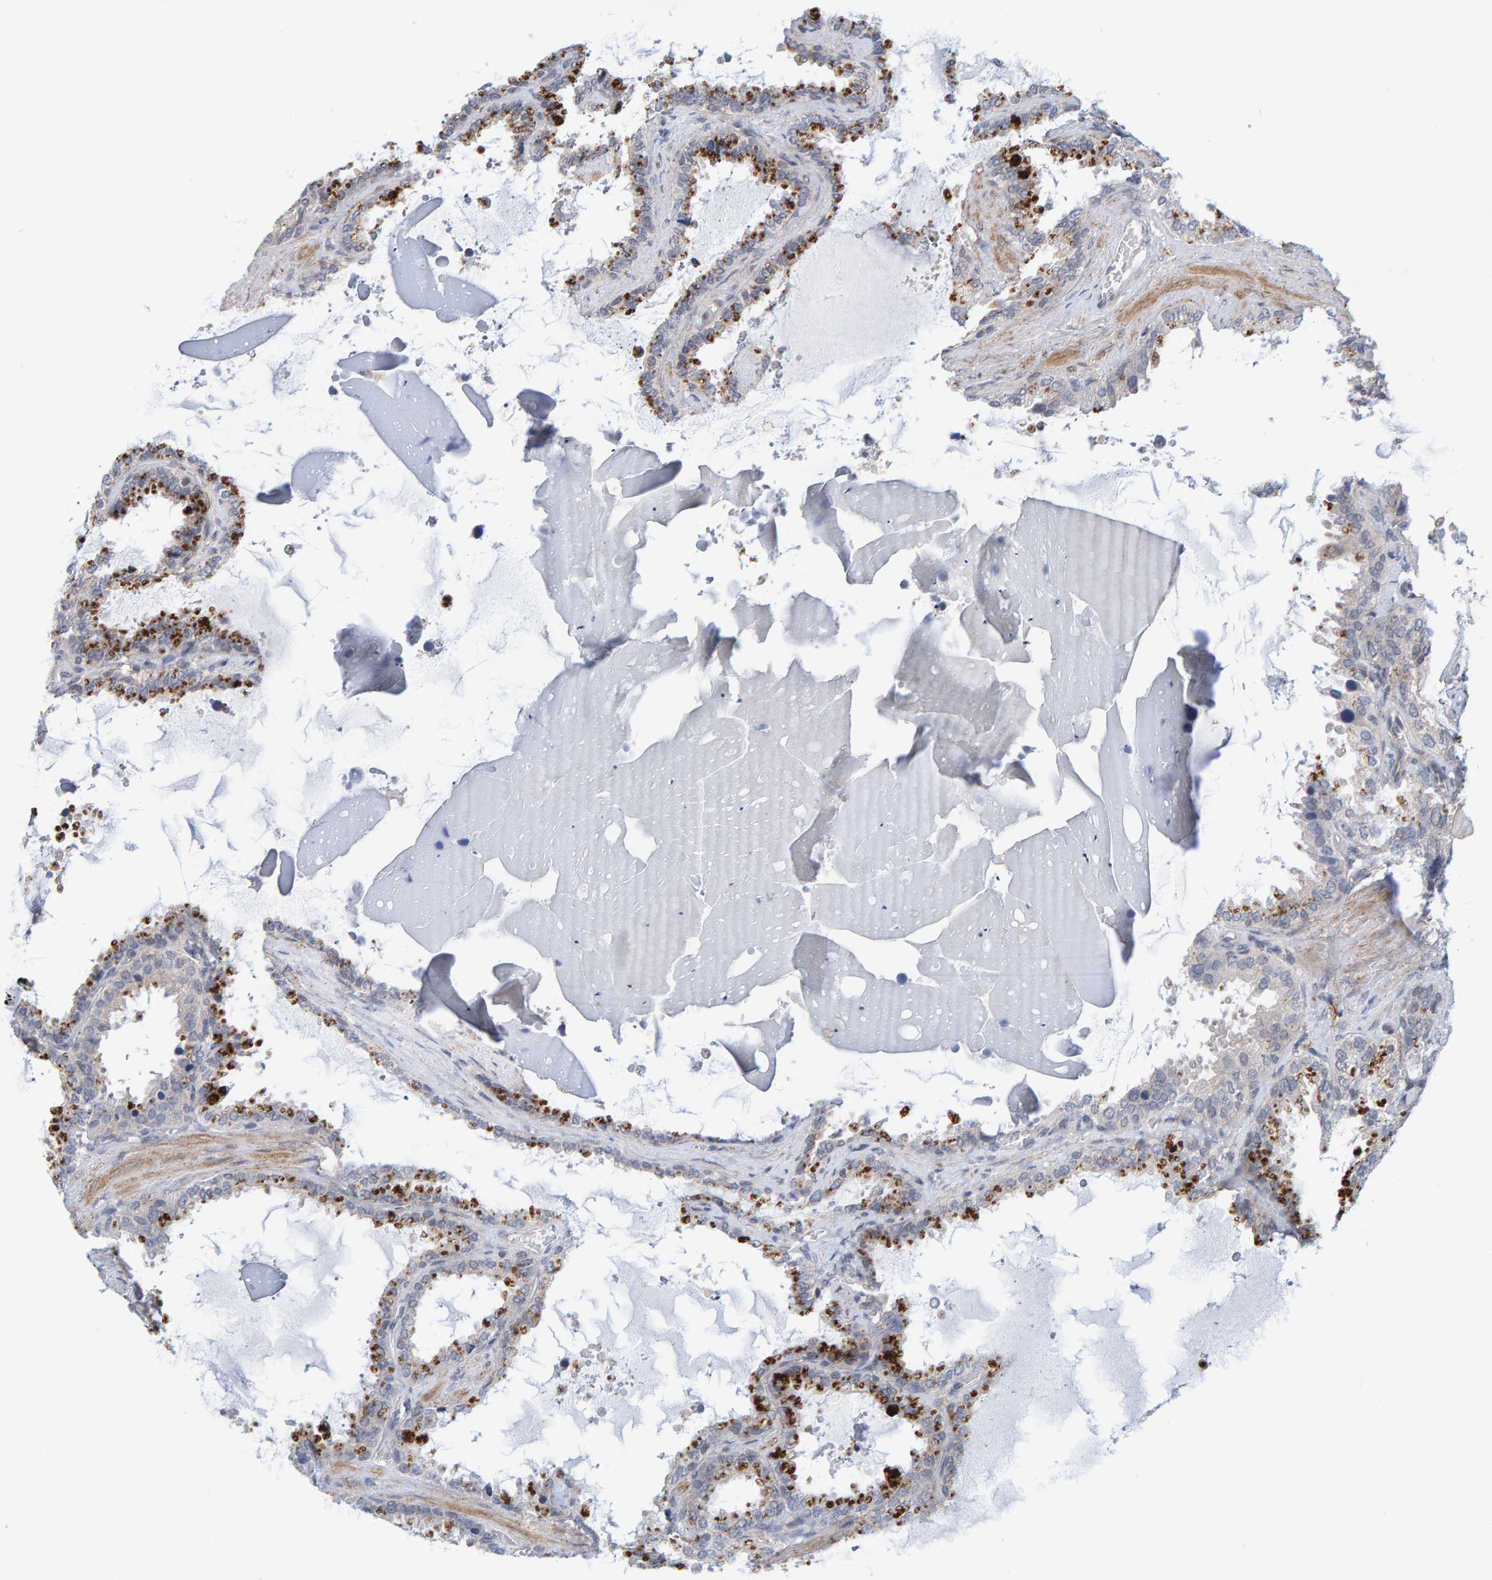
{"staining": {"intensity": "negative", "quantity": "none", "location": "none"}, "tissue": "seminal vesicle", "cell_type": "Glandular cells", "image_type": "normal", "snomed": [{"axis": "morphology", "description": "Normal tissue, NOS"}, {"axis": "topography", "description": "Seminal veicle"}], "caption": "Glandular cells are negative for brown protein staining in benign seminal vesicle.", "gene": "CDH2", "patient": {"sex": "male", "age": 46}}